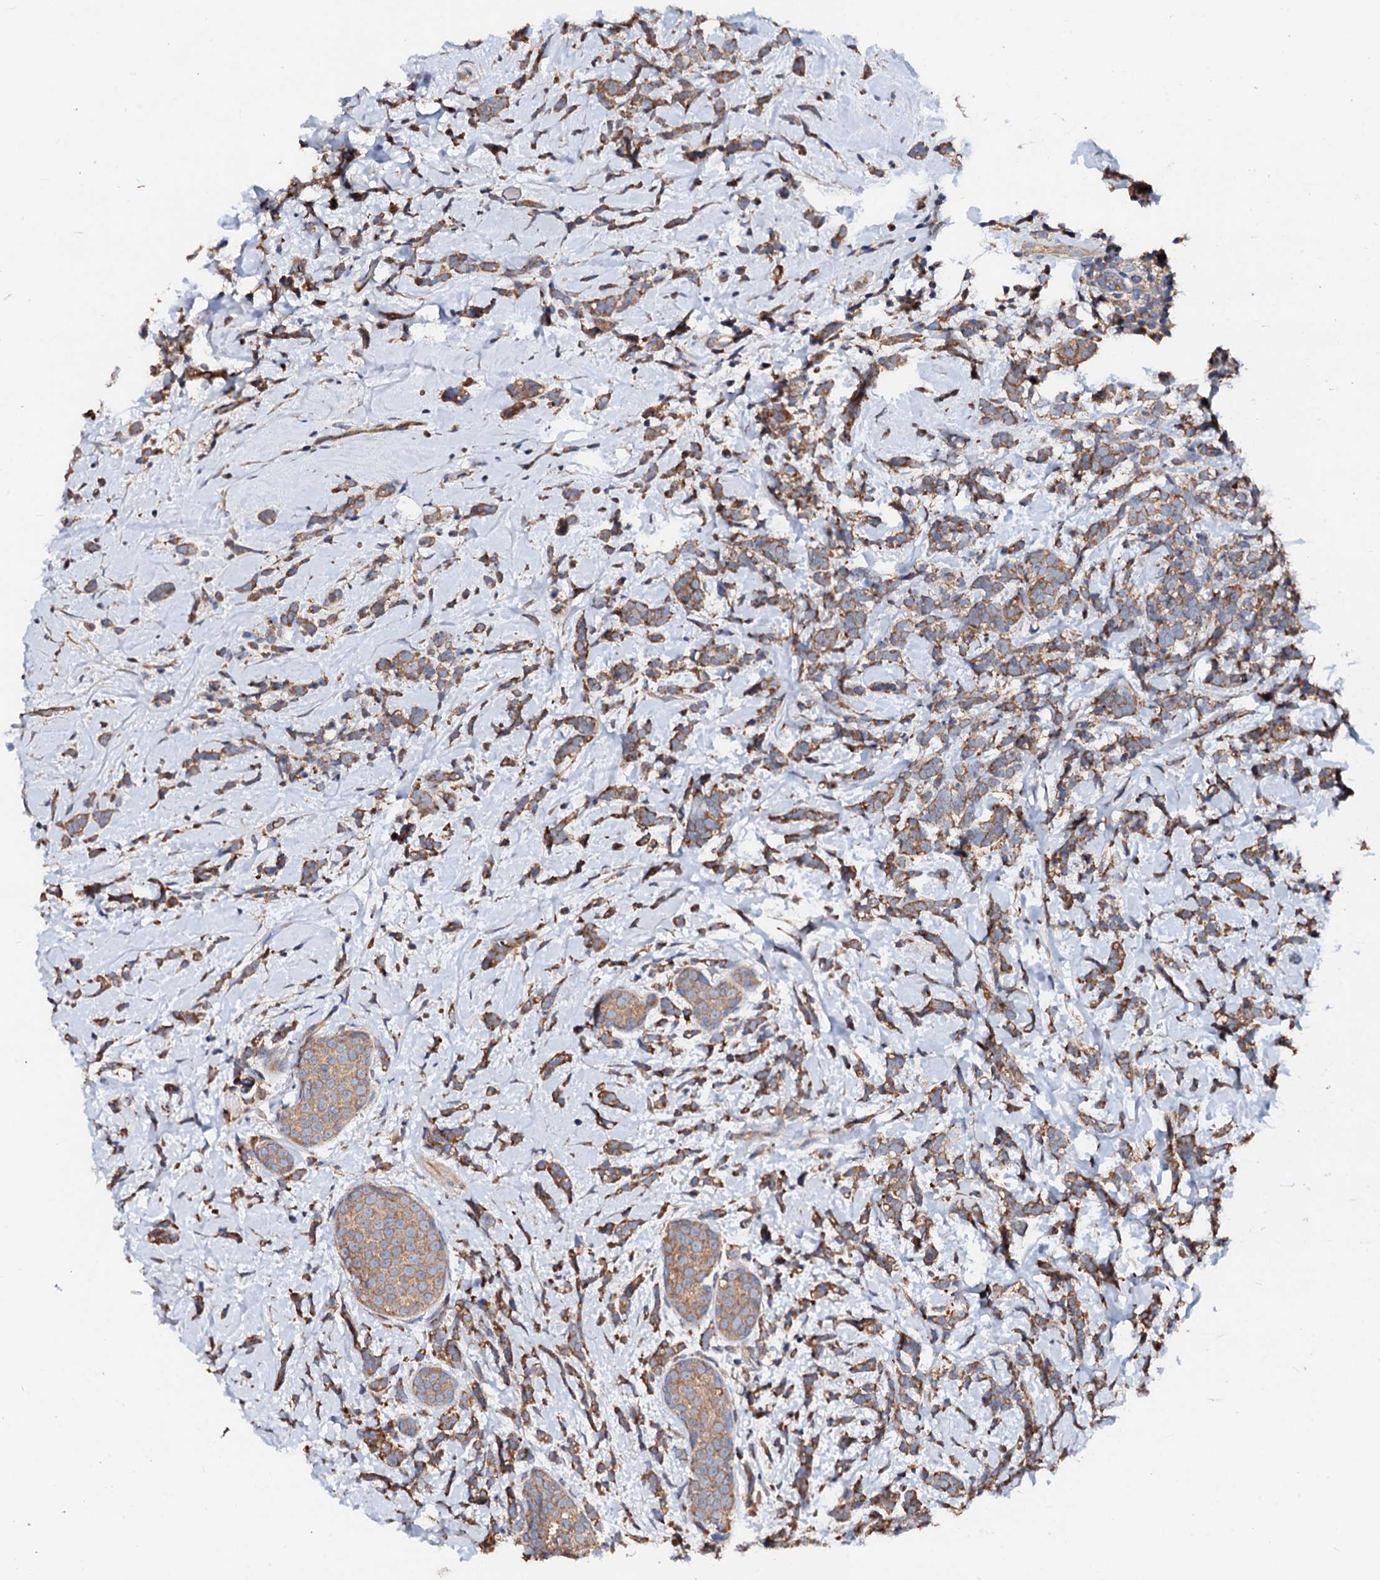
{"staining": {"intensity": "moderate", "quantity": ">75%", "location": "cytoplasmic/membranous"}, "tissue": "breast cancer", "cell_type": "Tumor cells", "image_type": "cancer", "snomed": [{"axis": "morphology", "description": "Lobular carcinoma"}, {"axis": "topography", "description": "Breast"}], "caption": "DAB immunohistochemical staining of human breast lobular carcinoma demonstrates moderate cytoplasmic/membranous protein expression in about >75% of tumor cells. (brown staining indicates protein expression, while blue staining denotes nuclei).", "gene": "EXTL1", "patient": {"sex": "female", "age": 58}}